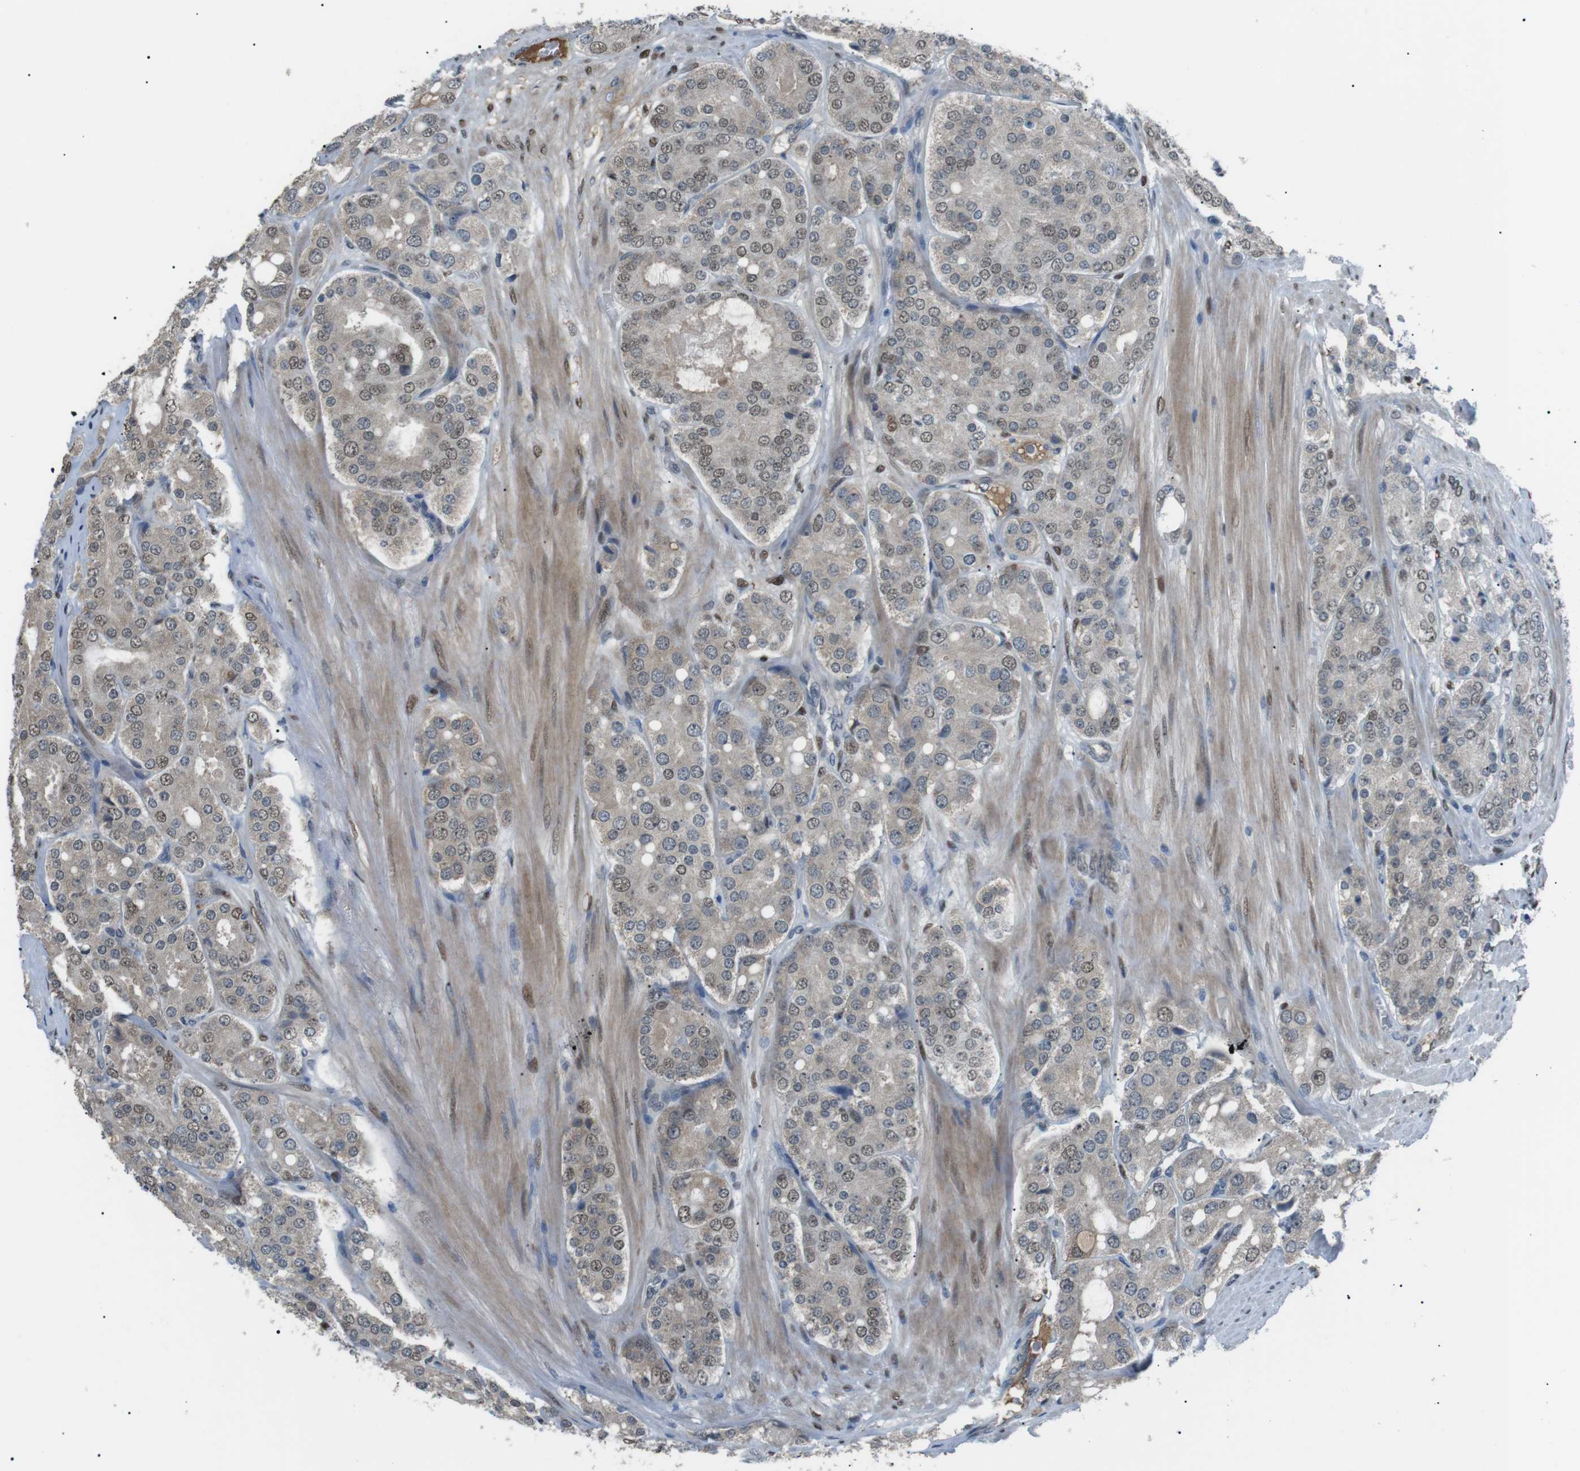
{"staining": {"intensity": "weak", "quantity": "25%-75%", "location": "cytoplasmic/membranous,nuclear"}, "tissue": "prostate cancer", "cell_type": "Tumor cells", "image_type": "cancer", "snomed": [{"axis": "morphology", "description": "Adenocarcinoma, High grade"}, {"axis": "topography", "description": "Prostate"}], "caption": "High-magnification brightfield microscopy of prostate adenocarcinoma (high-grade) stained with DAB (3,3'-diaminobenzidine) (brown) and counterstained with hematoxylin (blue). tumor cells exhibit weak cytoplasmic/membranous and nuclear staining is seen in about25%-75% of cells. (brown staining indicates protein expression, while blue staining denotes nuclei).", "gene": "SRPK2", "patient": {"sex": "male", "age": 65}}